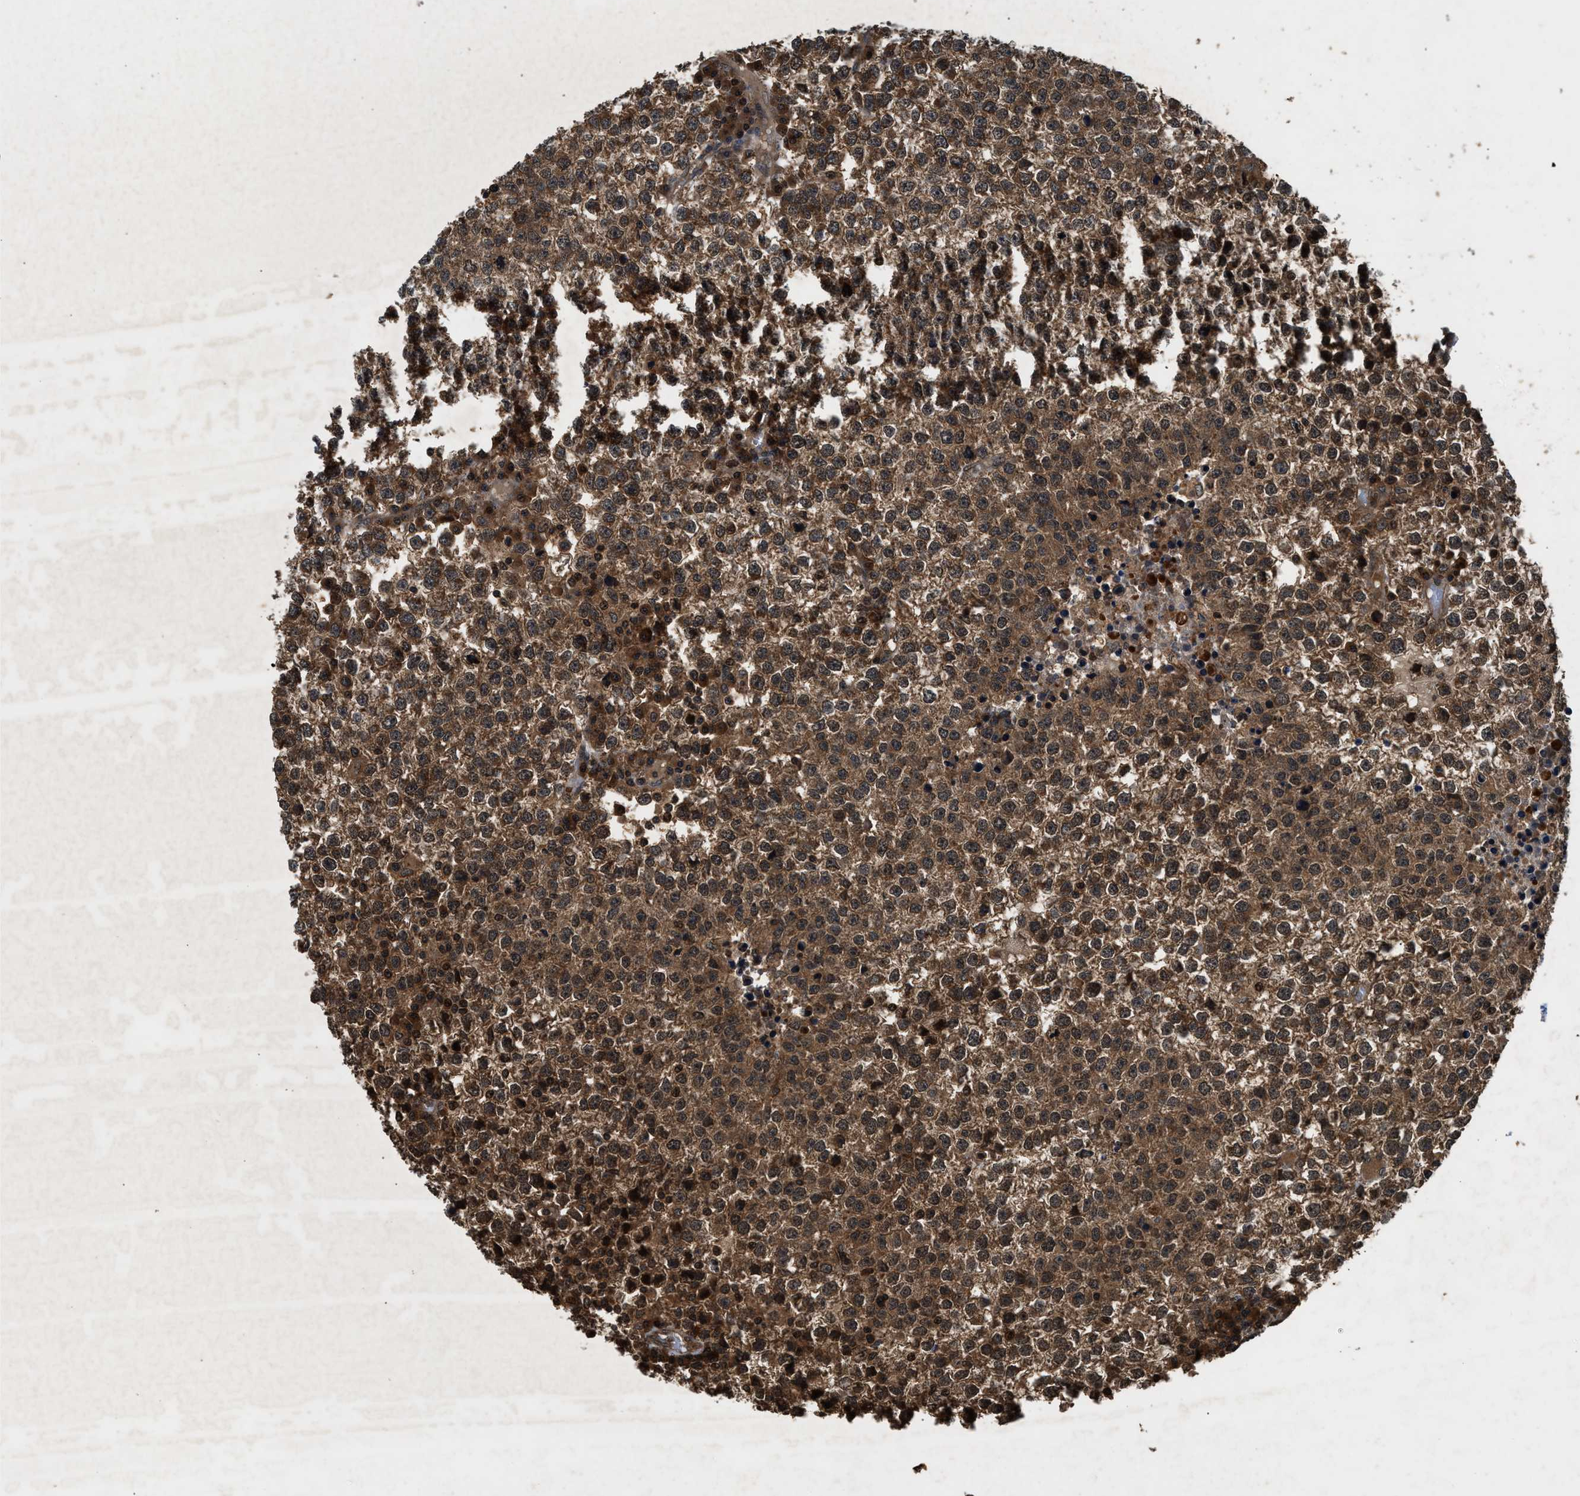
{"staining": {"intensity": "moderate", "quantity": ">75%", "location": "cytoplasmic/membranous"}, "tissue": "testis cancer", "cell_type": "Tumor cells", "image_type": "cancer", "snomed": [{"axis": "morphology", "description": "Seminoma, NOS"}, {"axis": "topography", "description": "Testis"}], "caption": "DAB (3,3'-diaminobenzidine) immunohistochemical staining of human testis seminoma displays moderate cytoplasmic/membranous protein positivity in about >75% of tumor cells.", "gene": "RPS6KB1", "patient": {"sex": "male", "age": 65}}